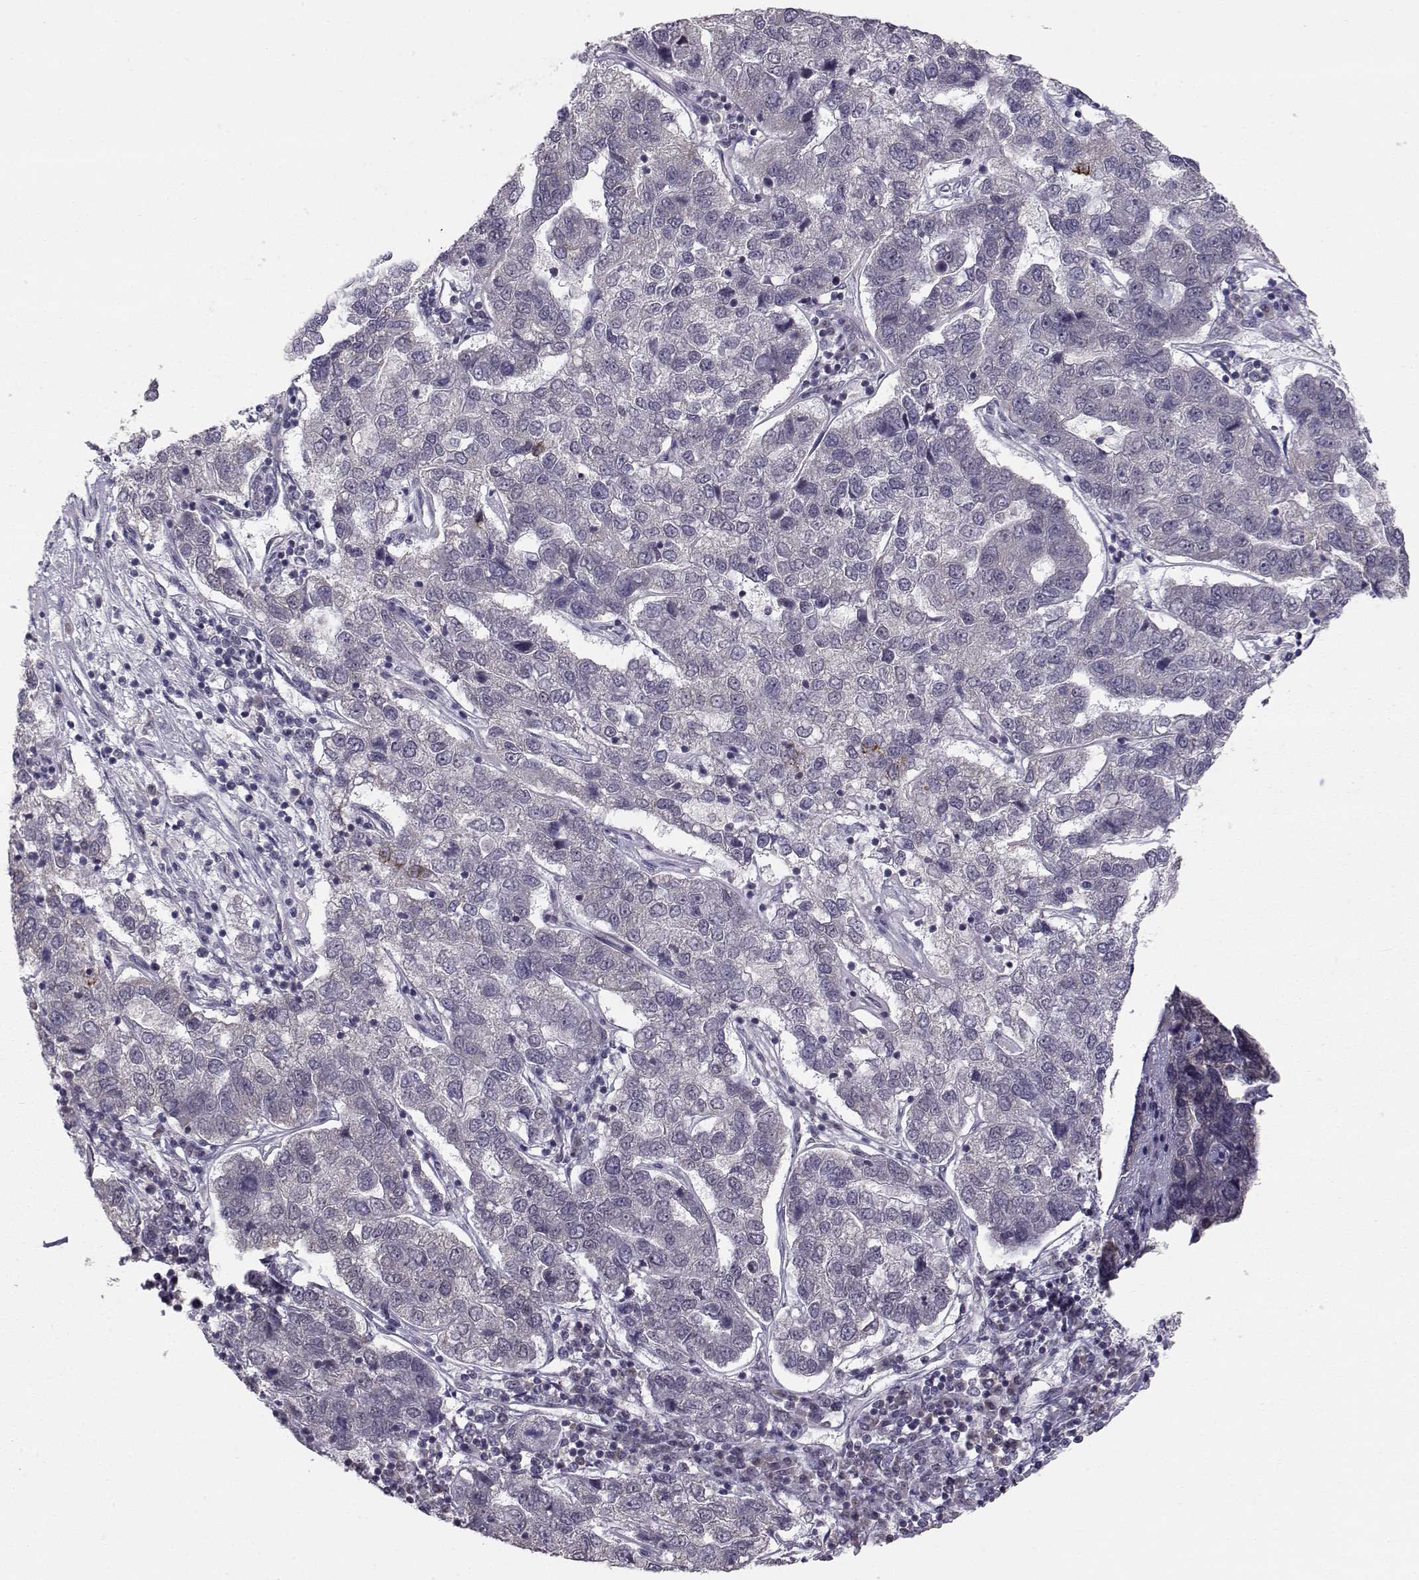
{"staining": {"intensity": "negative", "quantity": "none", "location": "none"}, "tissue": "pancreatic cancer", "cell_type": "Tumor cells", "image_type": "cancer", "snomed": [{"axis": "morphology", "description": "Adenocarcinoma, NOS"}, {"axis": "topography", "description": "Pancreas"}], "caption": "Human adenocarcinoma (pancreatic) stained for a protein using IHC displays no positivity in tumor cells.", "gene": "KIF13B", "patient": {"sex": "female", "age": 61}}